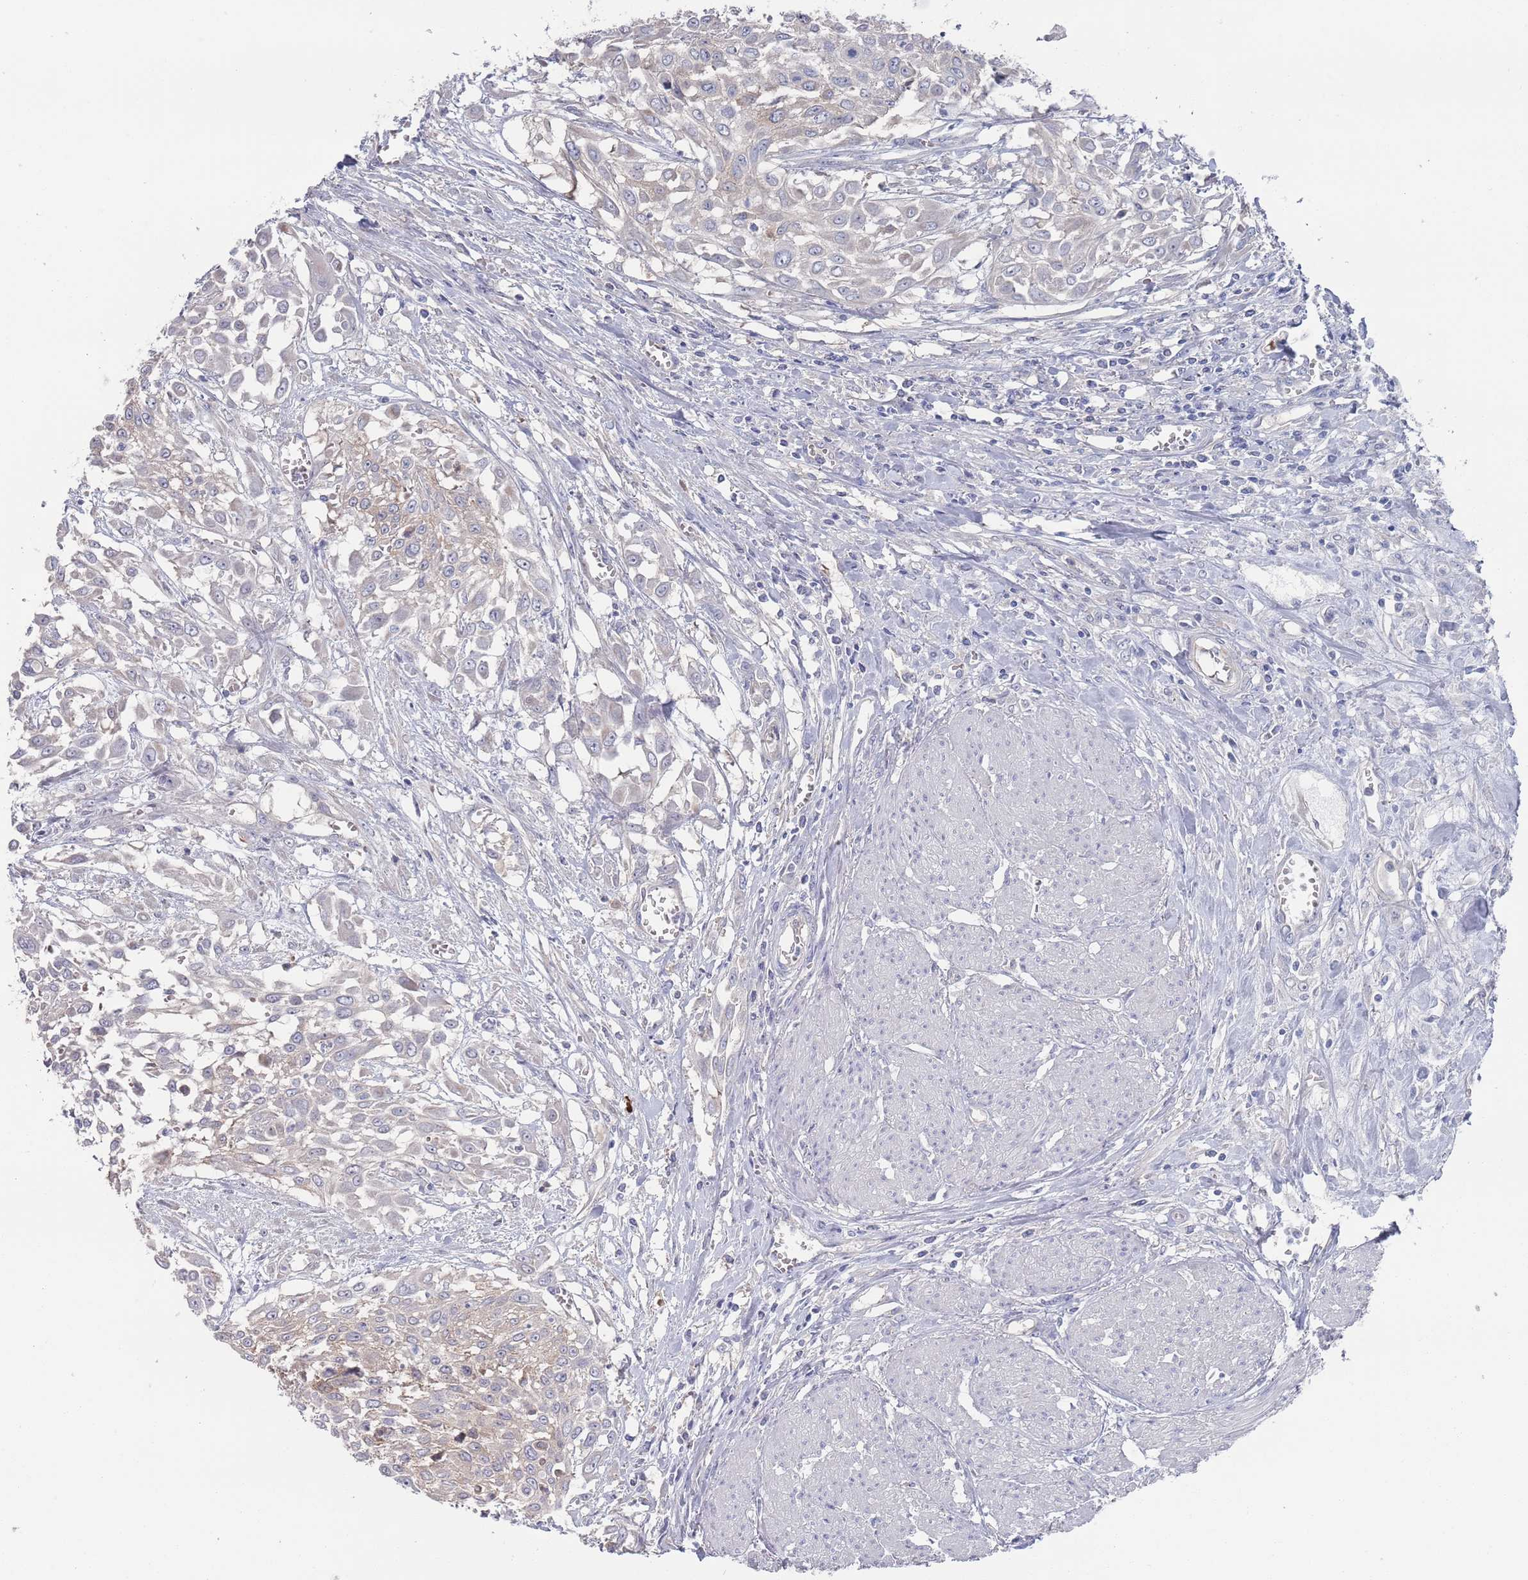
{"staining": {"intensity": "negative", "quantity": "none", "location": "none"}, "tissue": "urothelial cancer", "cell_type": "Tumor cells", "image_type": "cancer", "snomed": [{"axis": "morphology", "description": "Urothelial carcinoma, High grade"}, {"axis": "topography", "description": "Urinary bladder"}], "caption": "Immunohistochemistry of human urothelial cancer reveals no expression in tumor cells. The staining is performed using DAB brown chromogen with nuclei counter-stained in using hematoxylin.", "gene": "TMCO3", "patient": {"sex": "male", "age": 57}}